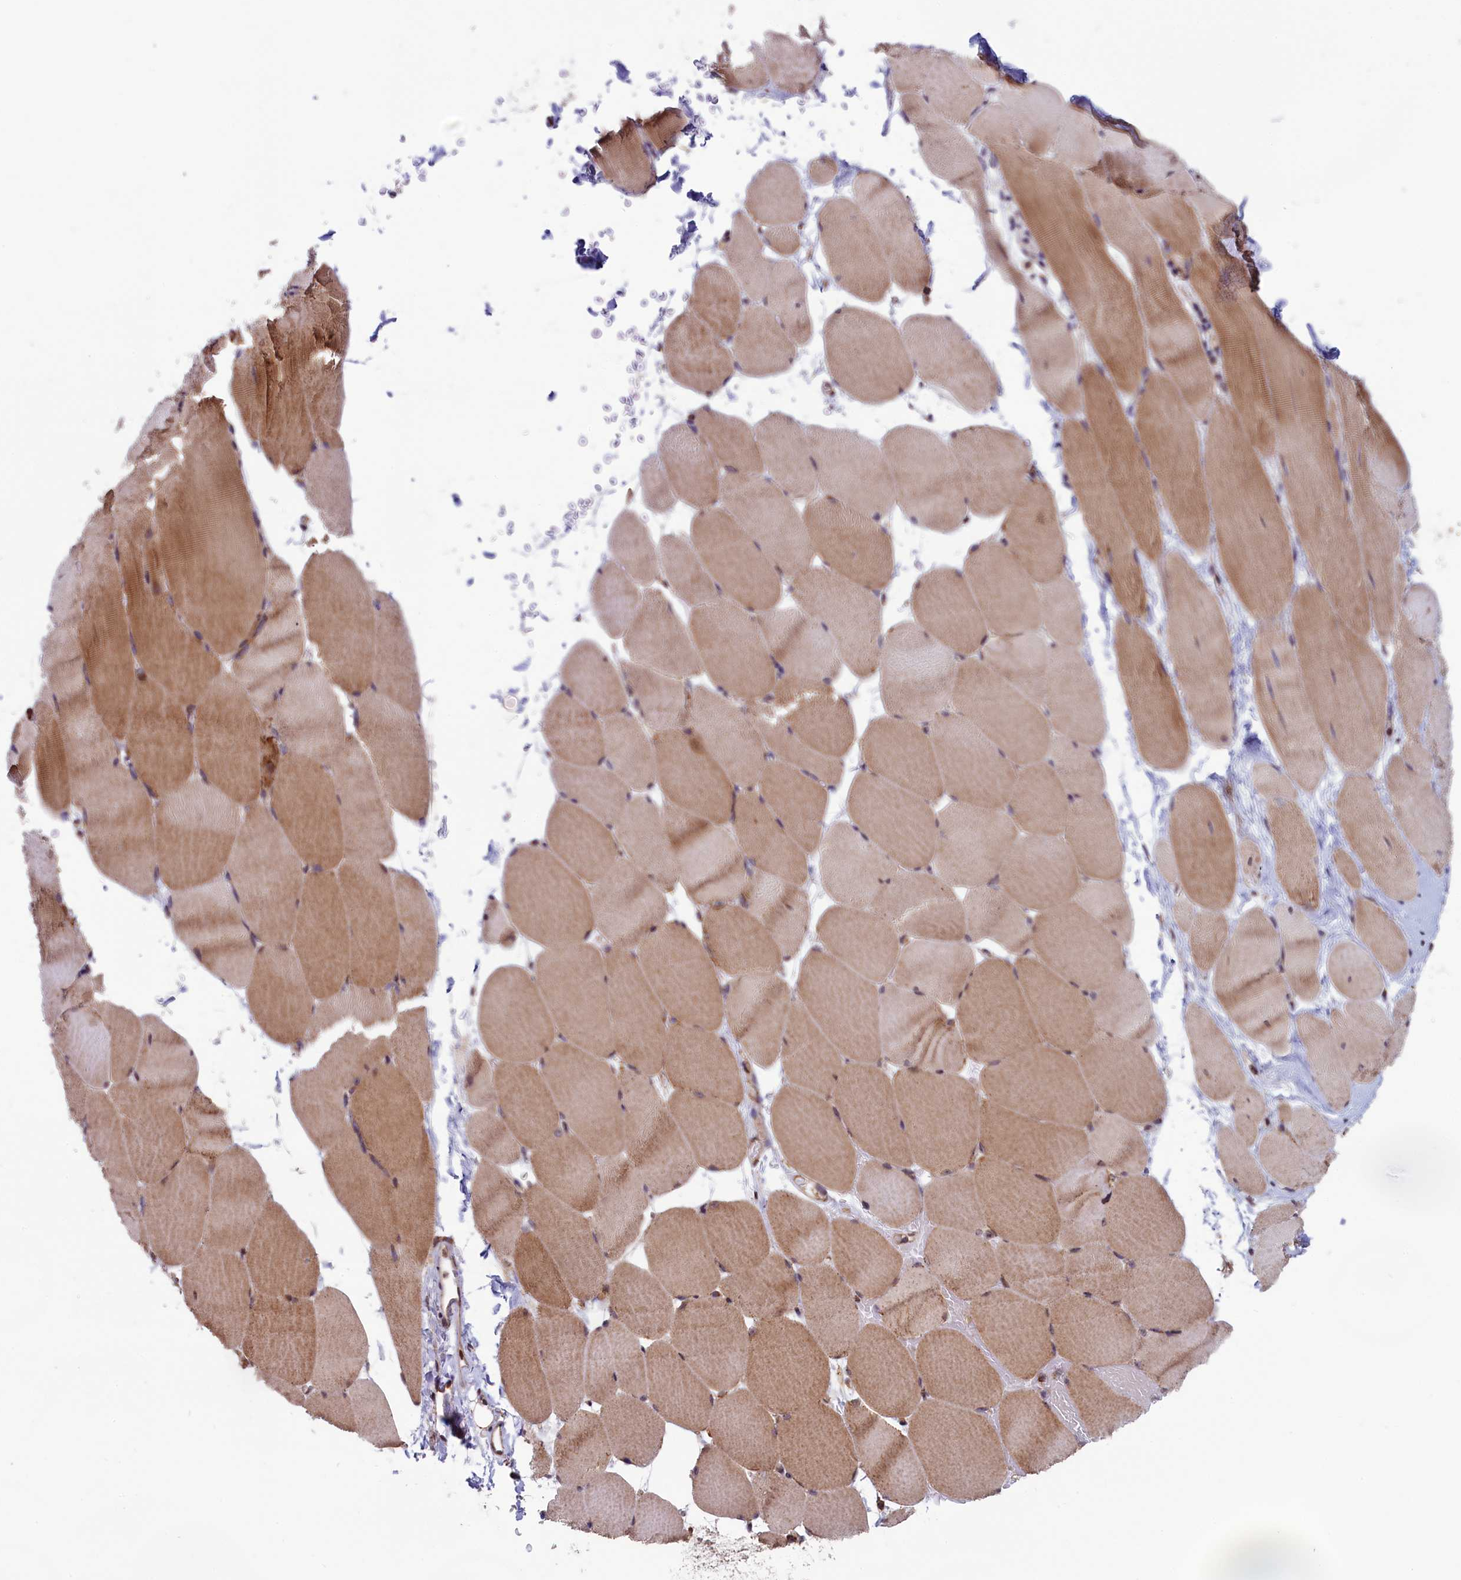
{"staining": {"intensity": "moderate", "quantity": "25%-75%", "location": "cytoplasmic/membranous"}, "tissue": "skeletal muscle", "cell_type": "Myocytes", "image_type": "normal", "snomed": [{"axis": "morphology", "description": "Normal tissue, NOS"}, {"axis": "topography", "description": "Skeletal muscle"}, {"axis": "topography", "description": "Parathyroid gland"}], "caption": "Protein staining exhibits moderate cytoplasmic/membranous staining in approximately 25%-75% of myocytes in normal skeletal muscle.", "gene": "TIMM44", "patient": {"sex": "female", "age": 37}}